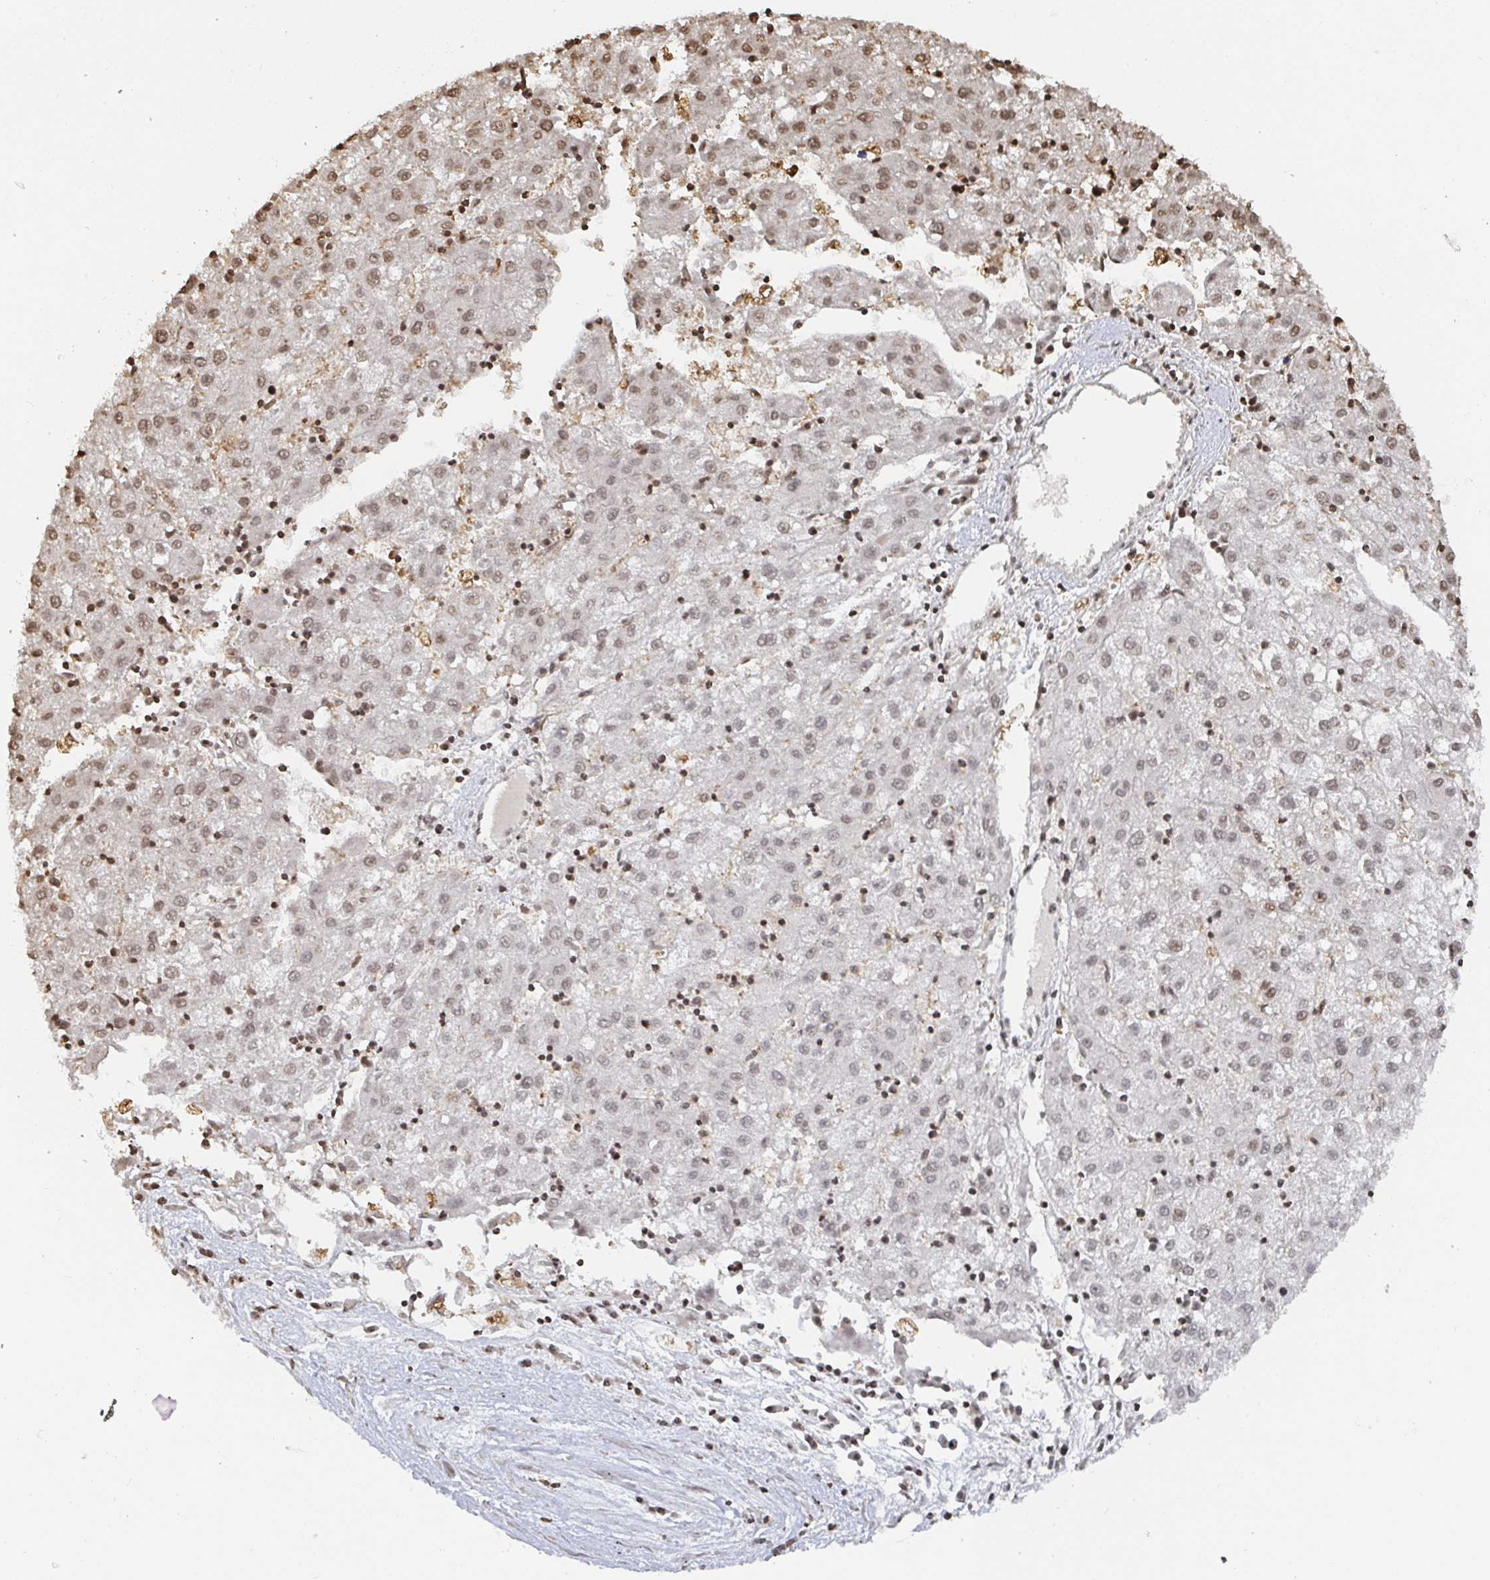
{"staining": {"intensity": "moderate", "quantity": ">75%", "location": "nuclear"}, "tissue": "liver cancer", "cell_type": "Tumor cells", "image_type": "cancer", "snomed": [{"axis": "morphology", "description": "Carcinoma, Hepatocellular, NOS"}, {"axis": "topography", "description": "Liver"}], "caption": "High-magnification brightfield microscopy of liver hepatocellular carcinoma stained with DAB (brown) and counterstained with hematoxylin (blue). tumor cells exhibit moderate nuclear positivity is identified in approximately>75% of cells. The staining was performed using DAB (3,3'-diaminobenzidine) to visualize the protein expression in brown, while the nuclei were stained in blue with hematoxylin (Magnification: 20x).", "gene": "ZDHHC12", "patient": {"sex": "male", "age": 72}}